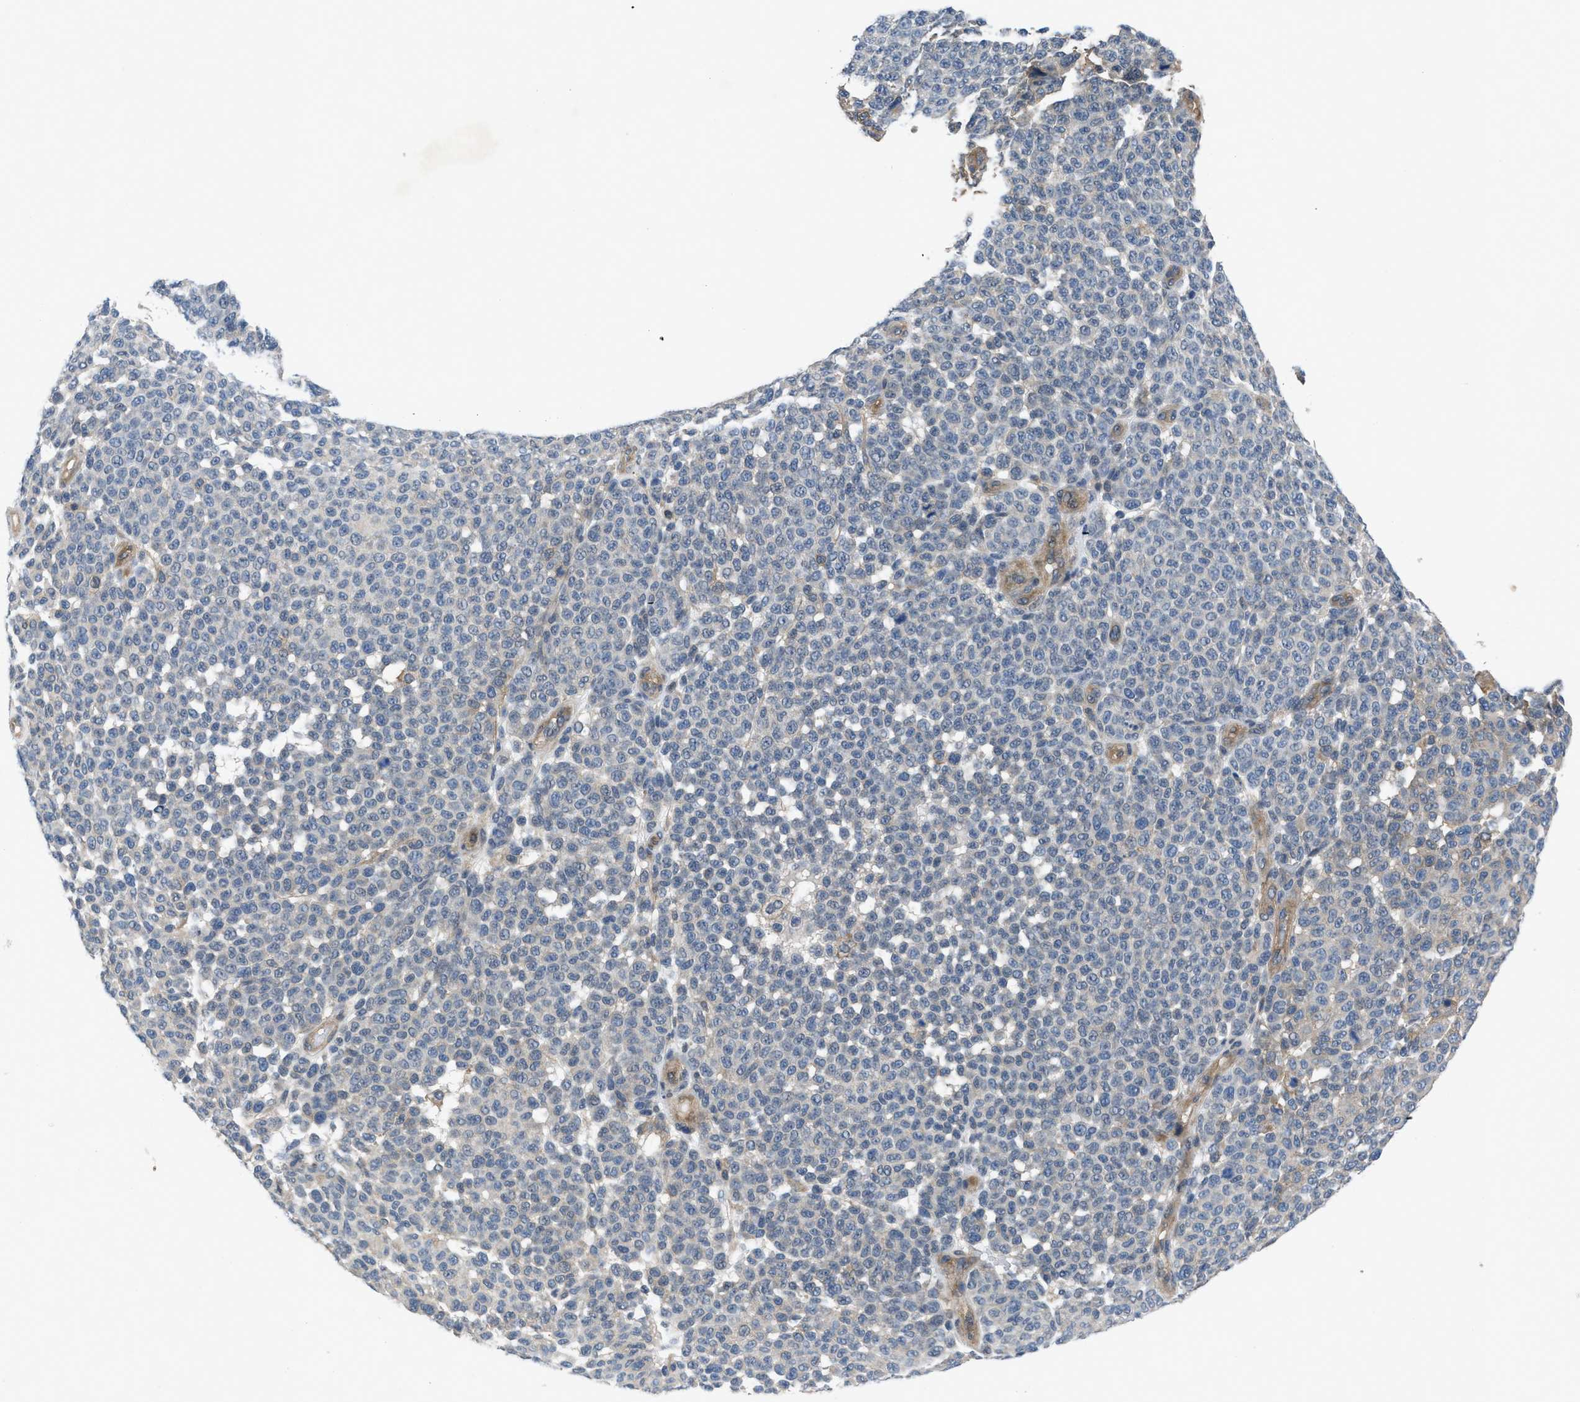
{"staining": {"intensity": "negative", "quantity": "none", "location": "none"}, "tissue": "melanoma", "cell_type": "Tumor cells", "image_type": "cancer", "snomed": [{"axis": "morphology", "description": "Malignant melanoma, NOS"}, {"axis": "topography", "description": "Skin"}], "caption": "DAB (3,3'-diaminobenzidine) immunohistochemical staining of human malignant melanoma demonstrates no significant expression in tumor cells.", "gene": "PANX1", "patient": {"sex": "male", "age": 59}}